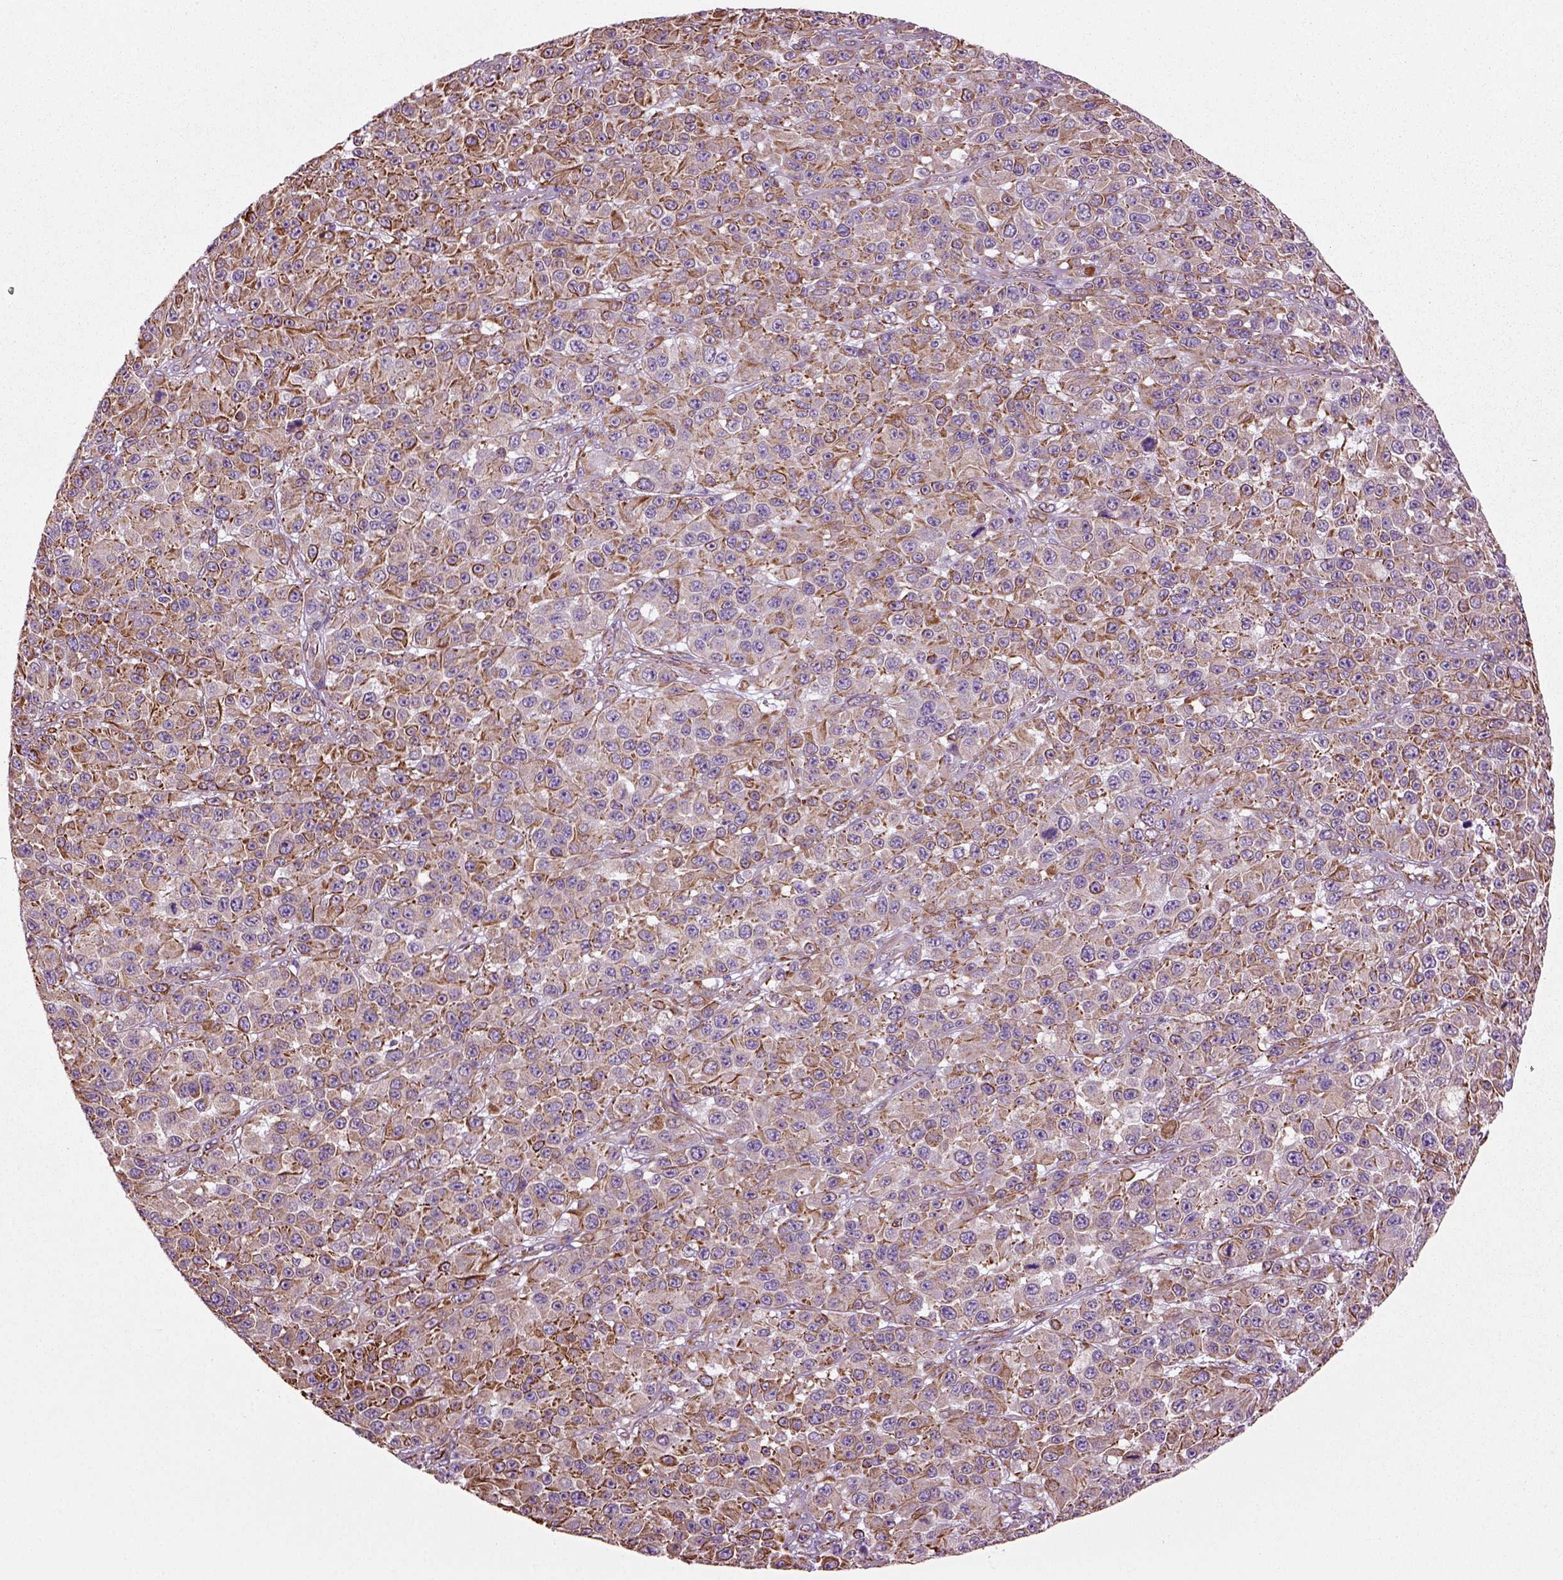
{"staining": {"intensity": "strong", "quantity": "<25%", "location": "cytoplasmic/membranous"}, "tissue": "melanoma", "cell_type": "Tumor cells", "image_type": "cancer", "snomed": [{"axis": "morphology", "description": "Malignant melanoma, NOS"}, {"axis": "topography", "description": "Skin"}], "caption": "Brown immunohistochemical staining in human melanoma exhibits strong cytoplasmic/membranous expression in approximately <25% of tumor cells. Nuclei are stained in blue.", "gene": "ACER3", "patient": {"sex": "female", "age": 58}}